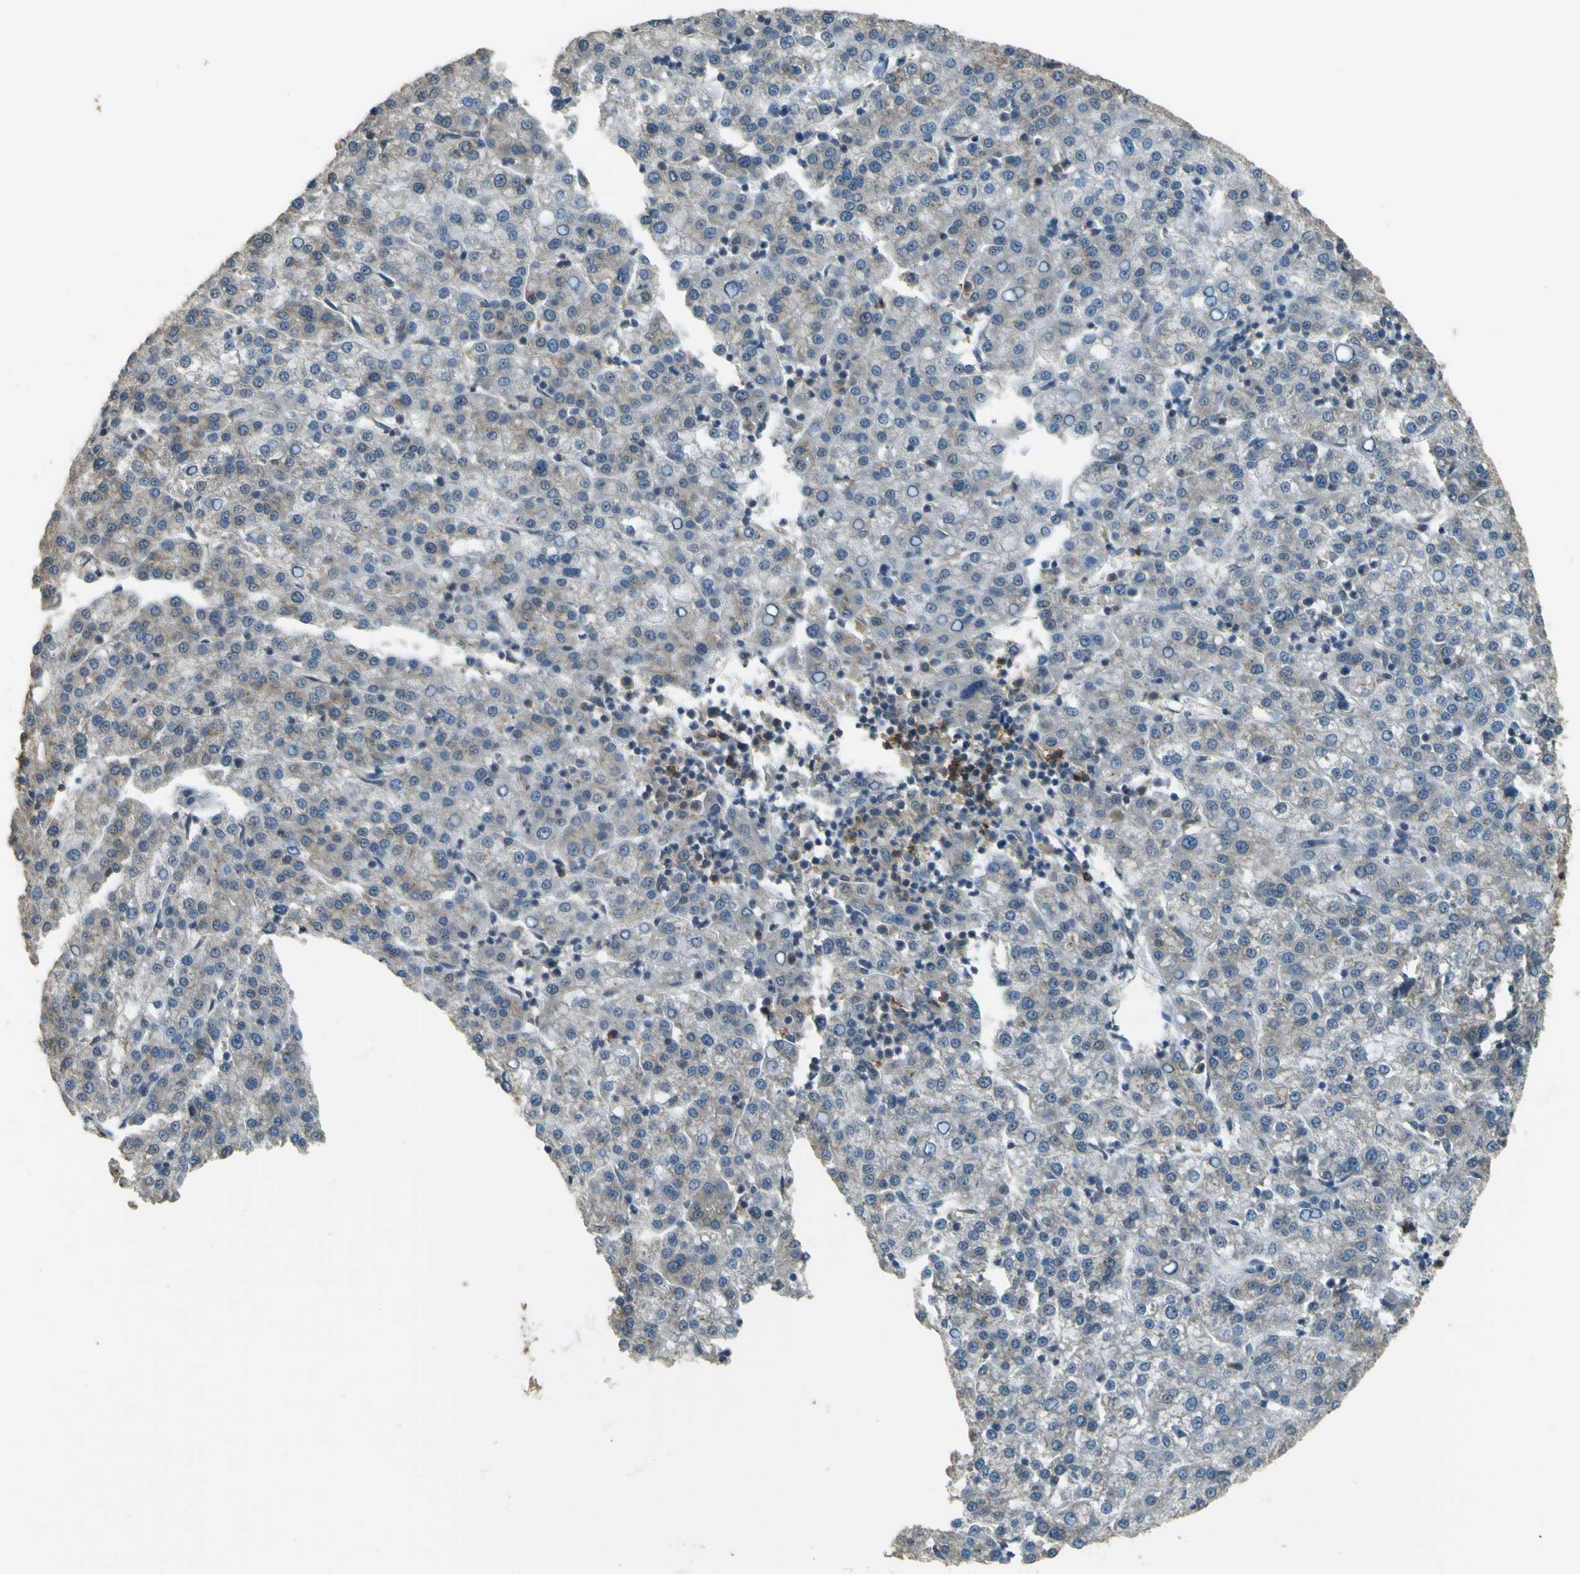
{"staining": {"intensity": "weak", "quantity": "<25%", "location": "cytoplasmic/membranous"}, "tissue": "liver cancer", "cell_type": "Tumor cells", "image_type": "cancer", "snomed": [{"axis": "morphology", "description": "Carcinoma, Hepatocellular, NOS"}, {"axis": "topography", "description": "Liver"}], "caption": "IHC image of neoplastic tissue: human liver cancer stained with DAB (3,3'-diaminobenzidine) reveals no significant protein positivity in tumor cells.", "gene": "GOLGA1", "patient": {"sex": "female", "age": 58}}